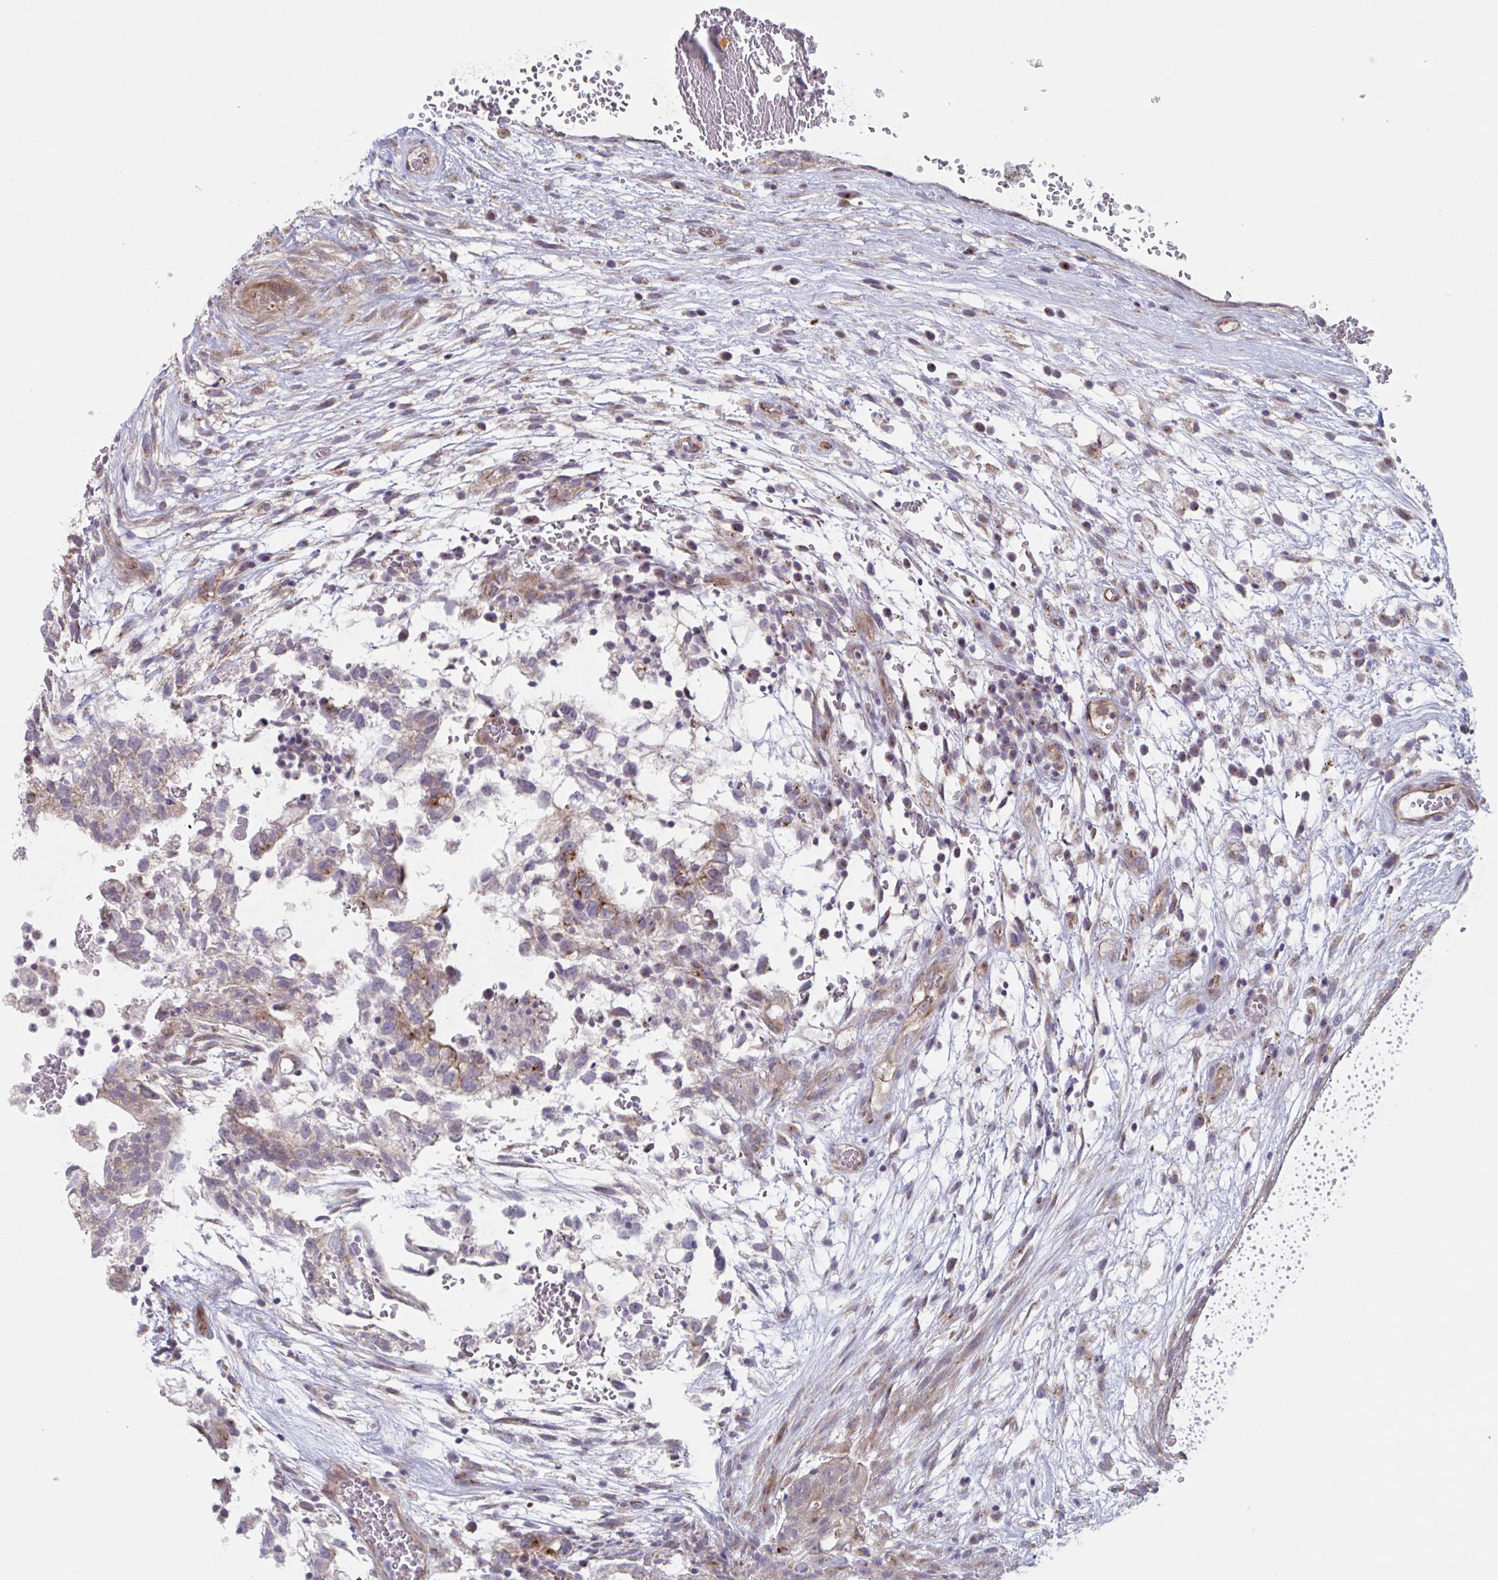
{"staining": {"intensity": "moderate", "quantity": "25%-75%", "location": "cytoplasmic/membranous"}, "tissue": "testis cancer", "cell_type": "Tumor cells", "image_type": "cancer", "snomed": [{"axis": "morphology", "description": "Normal tissue, NOS"}, {"axis": "morphology", "description": "Carcinoma, Embryonal, NOS"}, {"axis": "topography", "description": "Testis"}], "caption": "A medium amount of moderate cytoplasmic/membranous staining is seen in approximately 25%-75% of tumor cells in embryonal carcinoma (testis) tissue. (DAB (3,3'-diaminobenzidine) IHC with brightfield microscopy, high magnification).", "gene": "TNFSF10", "patient": {"sex": "male", "age": 32}}